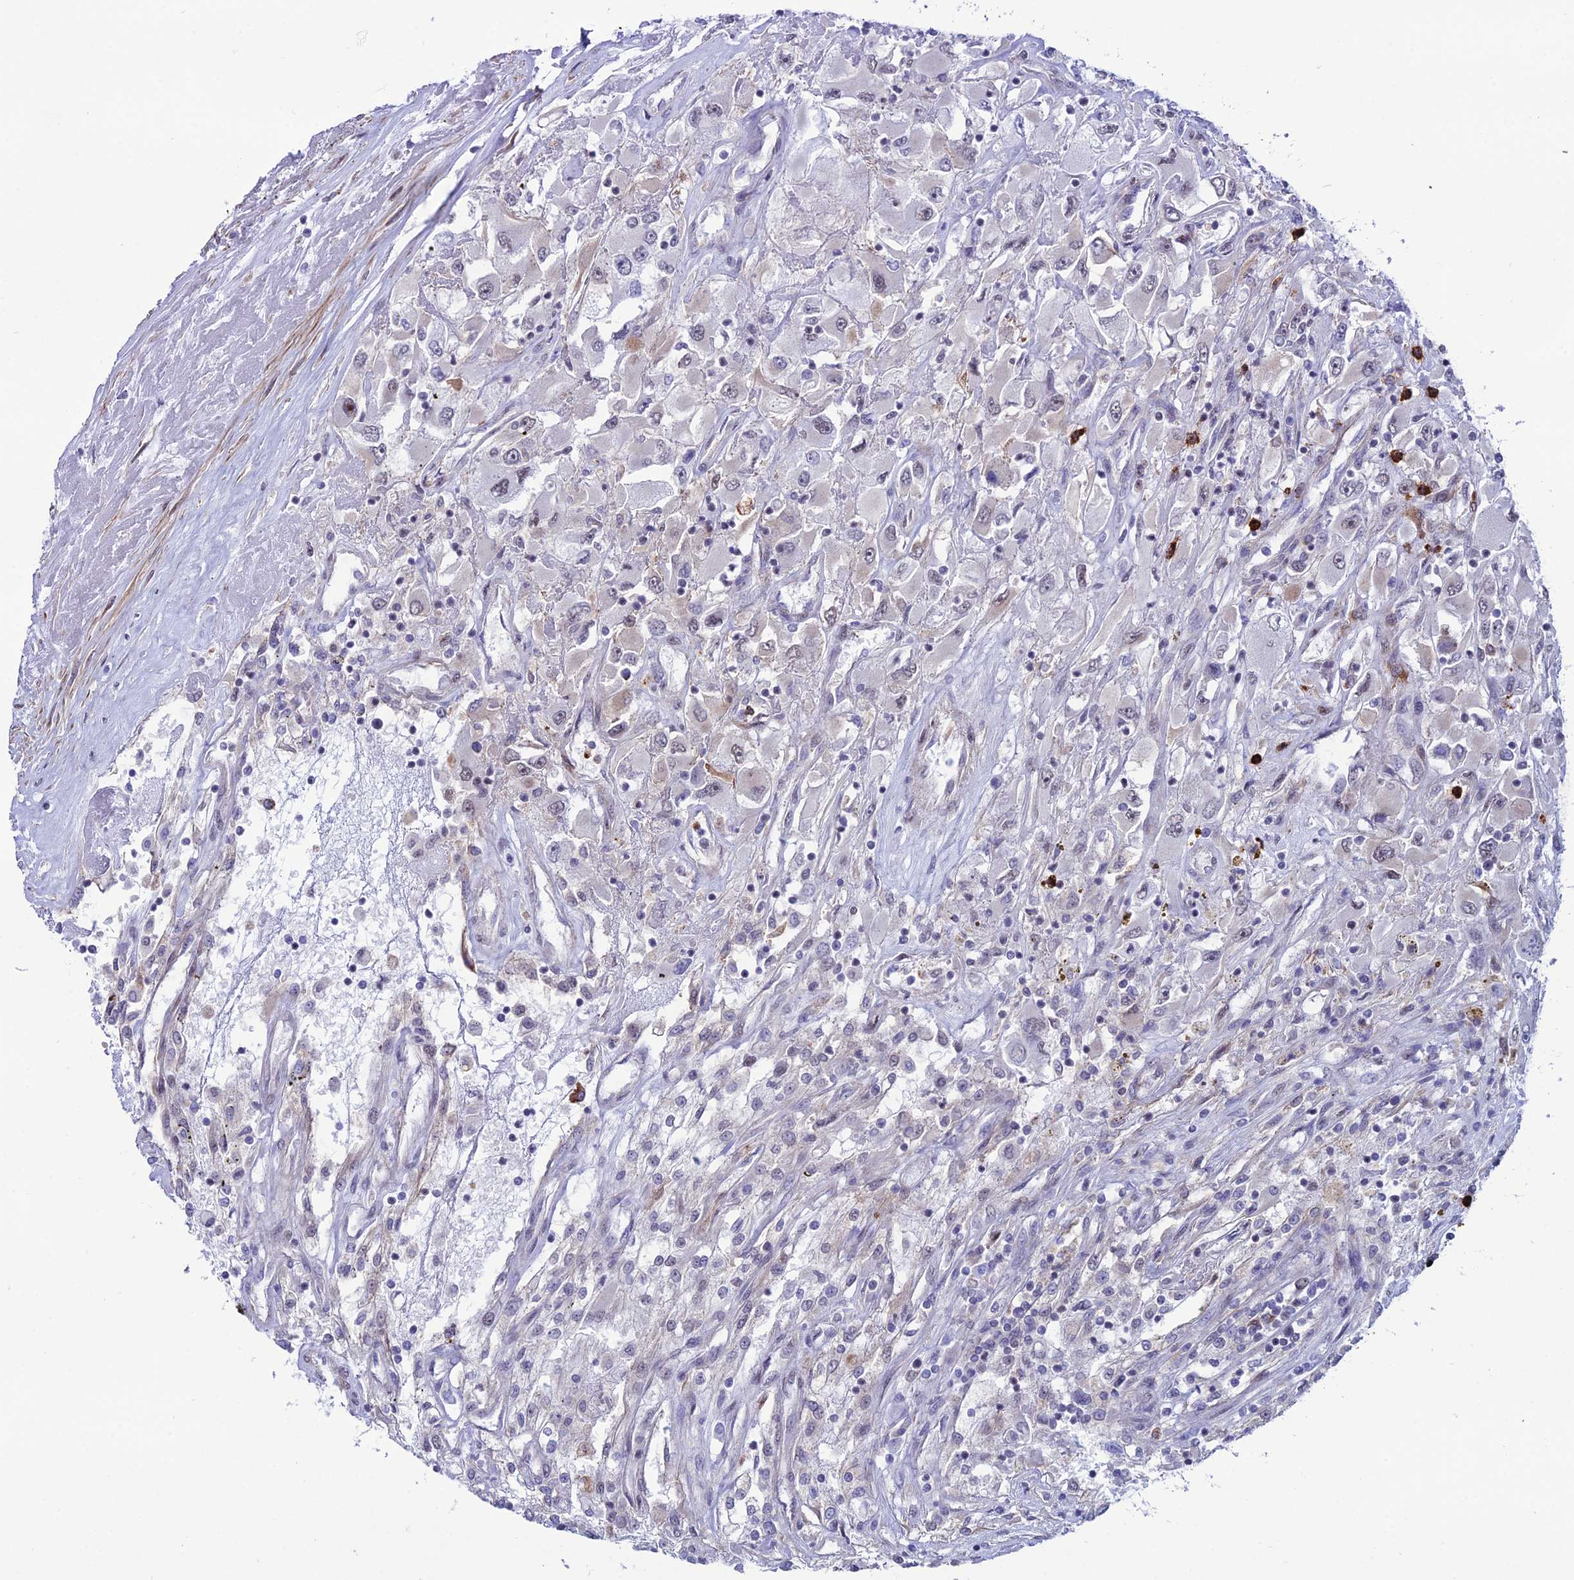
{"staining": {"intensity": "negative", "quantity": "none", "location": "none"}, "tissue": "renal cancer", "cell_type": "Tumor cells", "image_type": "cancer", "snomed": [{"axis": "morphology", "description": "Adenocarcinoma, NOS"}, {"axis": "topography", "description": "Kidney"}], "caption": "This is an immunohistochemistry (IHC) histopathology image of human renal cancer (adenocarcinoma). There is no staining in tumor cells.", "gene": "COL6A6", "patient": {"sex": "female", "age": 52}}